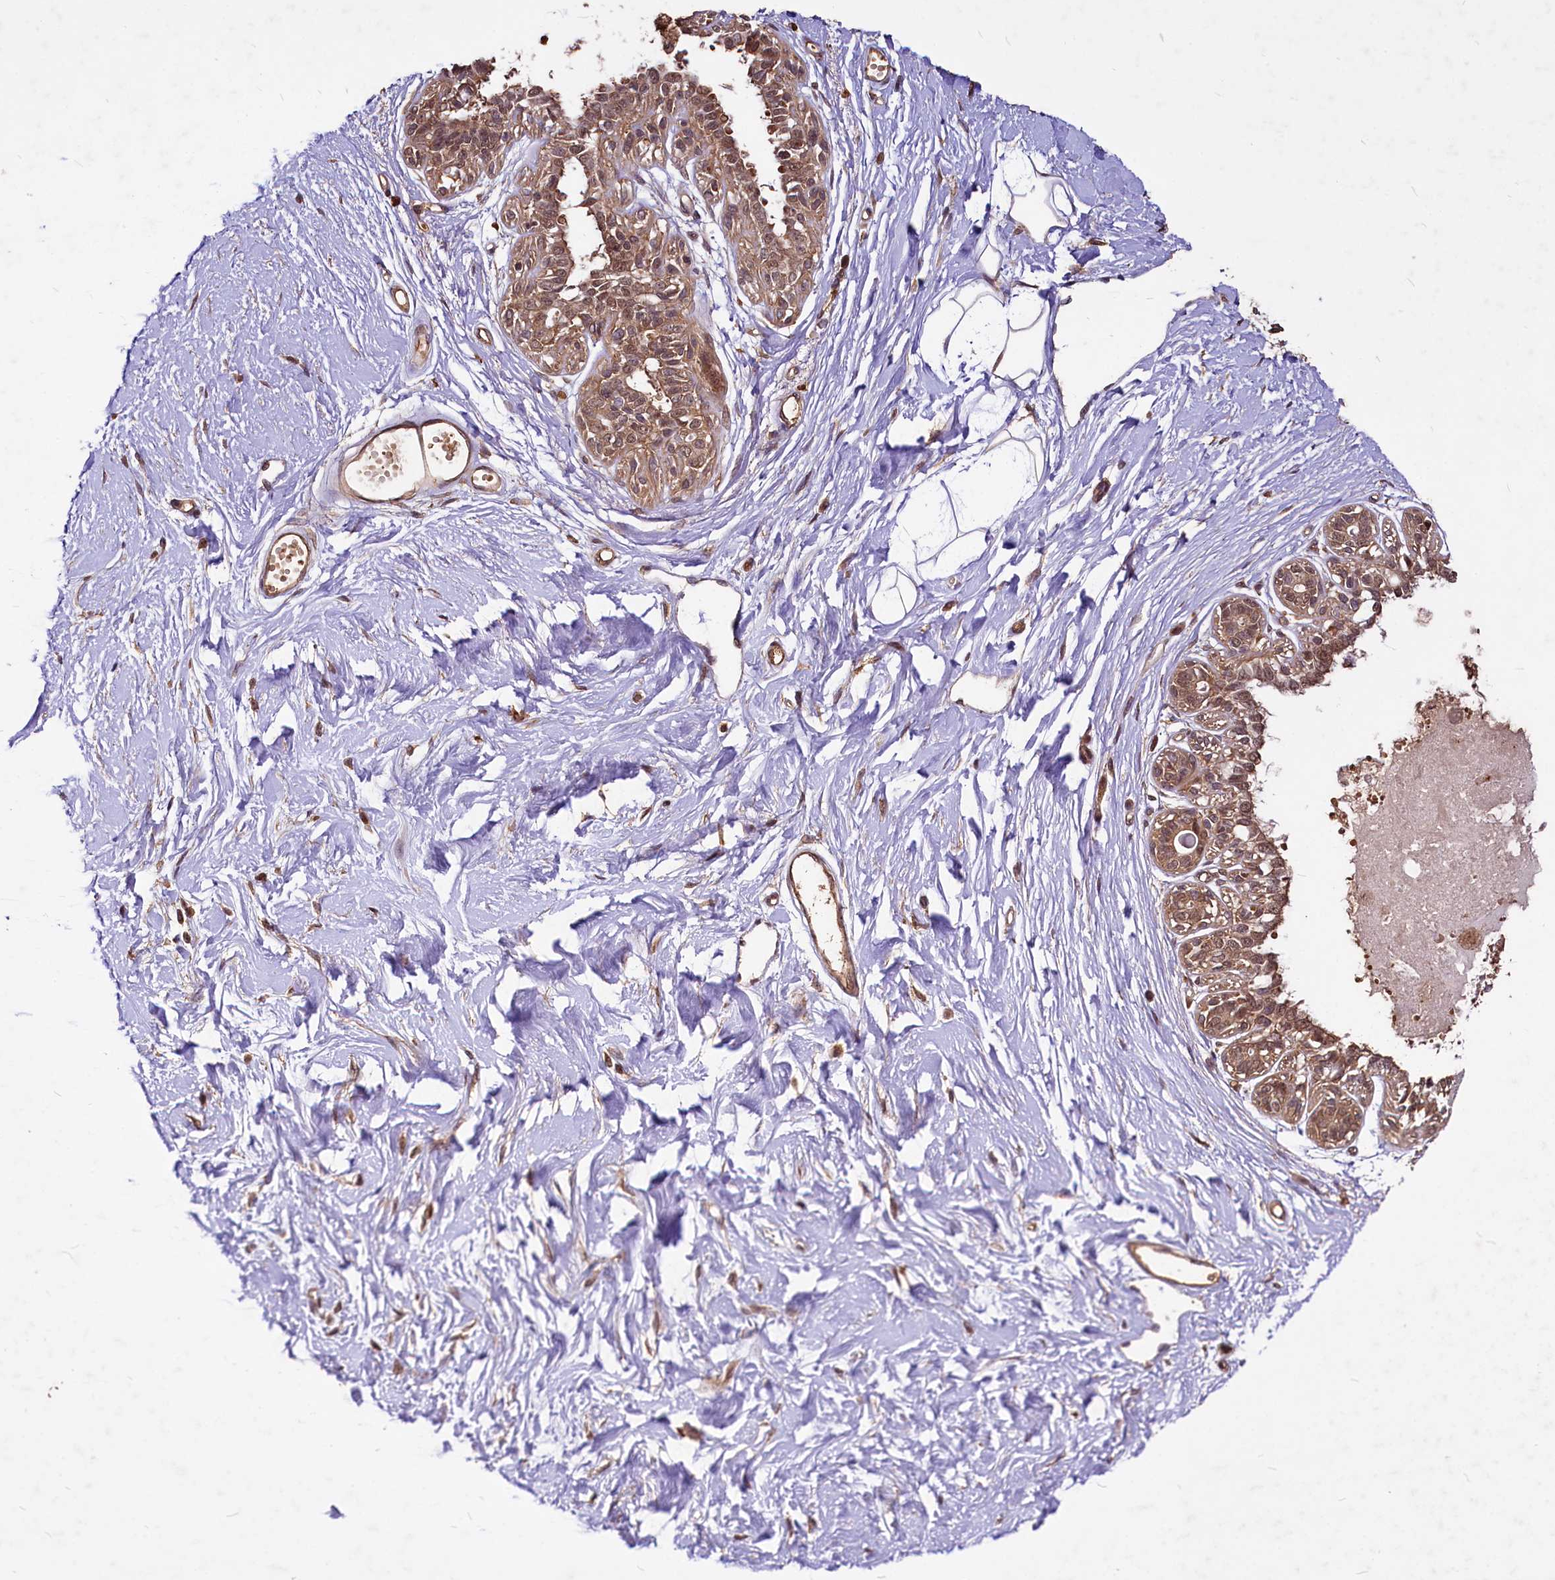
{"staining": {"intensity": "weak", "quantity": "25%-75%", "location": "cytoplasmic/membranous"}, "tissue": "breast", "cell_type": "Adipocytes", "image_type": "normal", "snomed": [{"axis": "morphology", "description": "Normal tissue, NOS"}, {"axis": "topography", "description": "Breast"}], "caption": "Weak cytoplasmic/membranous staining for a protein is present in about 25%-75% of adipocytes of normal breast using immunohistochemistry (IHC).", "gene": "VPS51", "patient": {"sex": "female", "age": 45}}